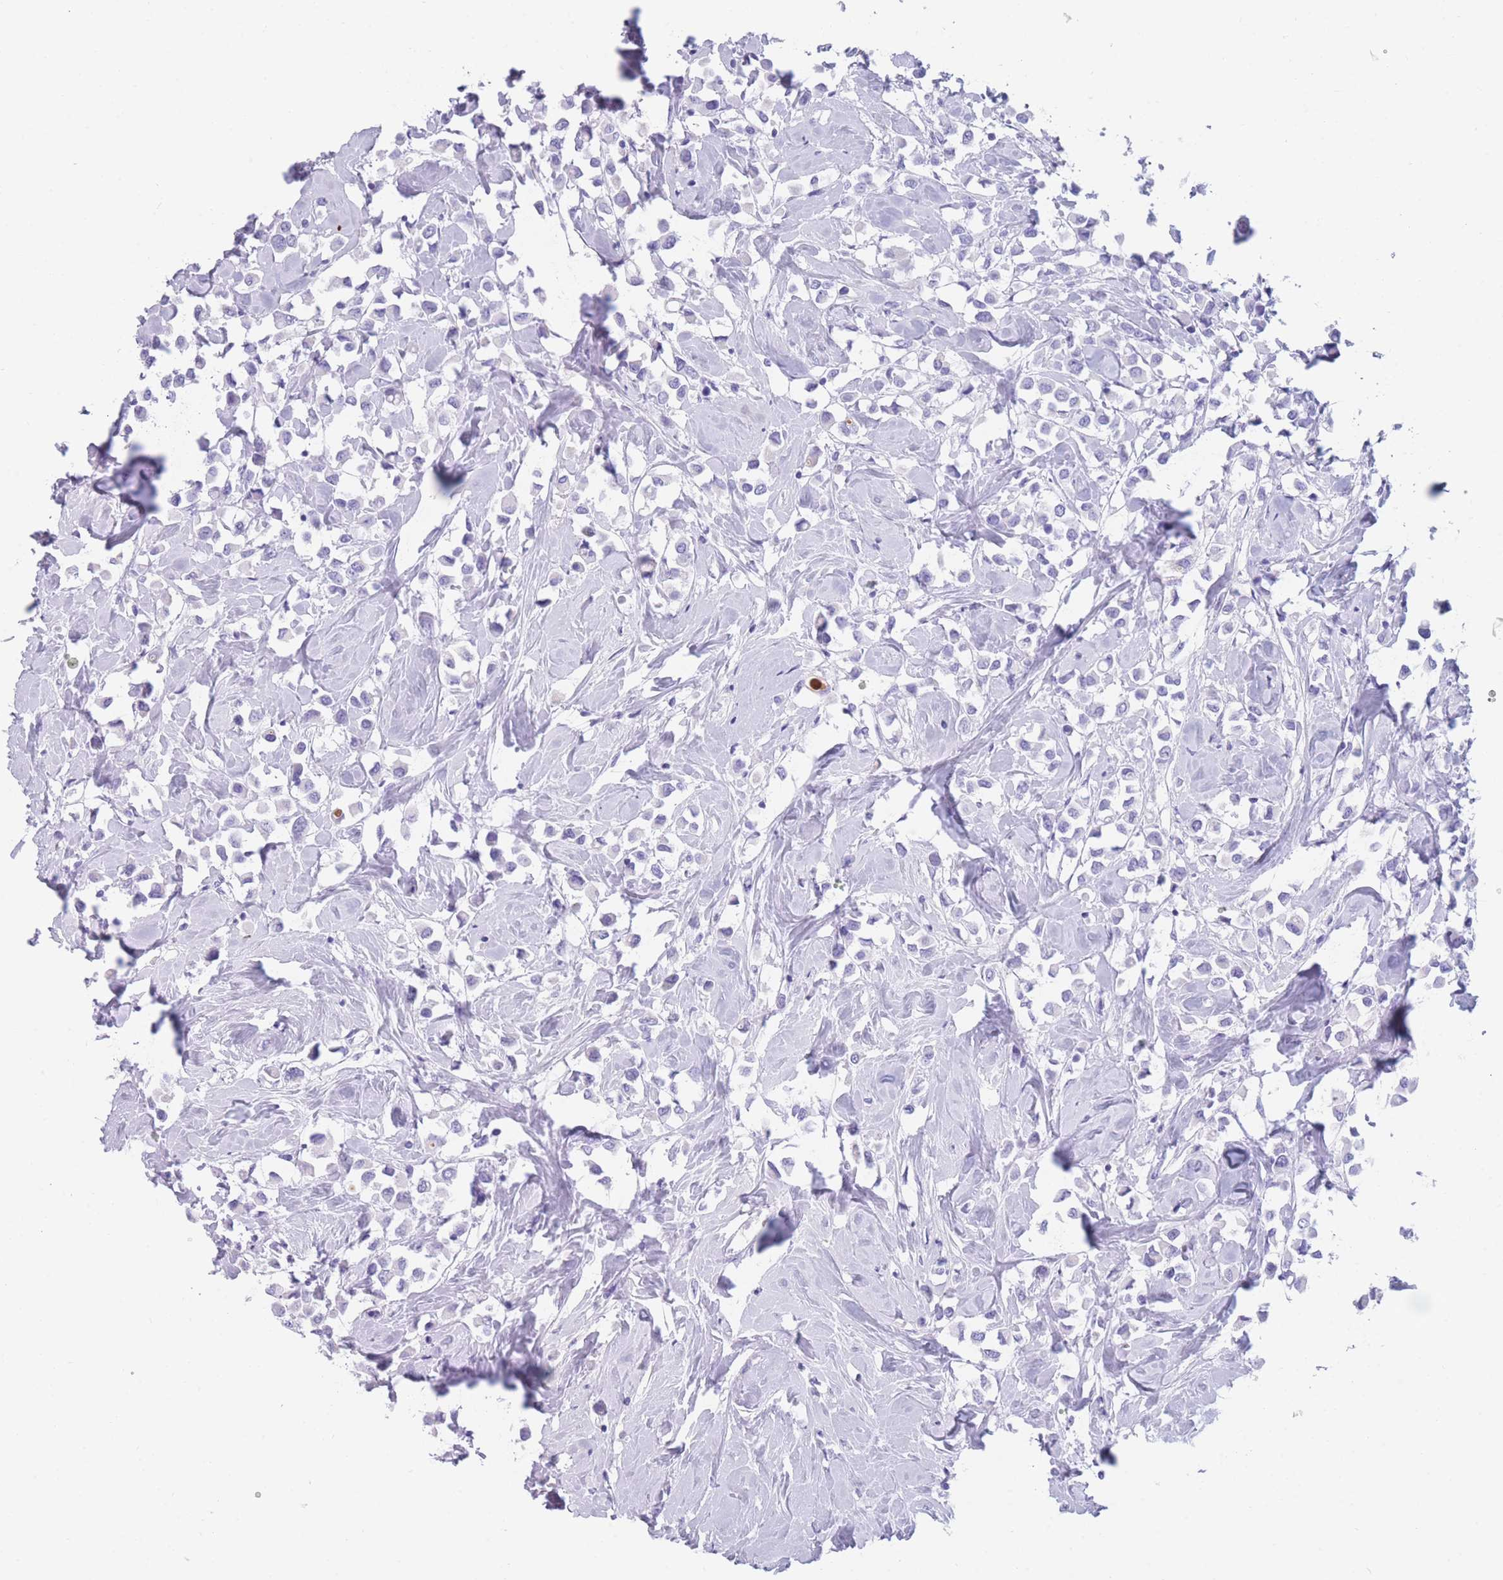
{"staining": {"intensity": "negative", "quantity": "none", "location": "none"}, "tissue": "breast cancer", "cell_type": "Tumor cells", "image_type": "cancer", "snomed": [{"axis": "morphology", "description": "Duct carcinoma"}, {"axis": "topography", "description": "Breast"}], "caption": "Protein analysis of breast invasive ductal carcinoma displays no significant positivity in tumor cells. Nuclei are stained in blue.", "gene": "TNFSF11", "patient": {"sex": "female", "age": 61}}